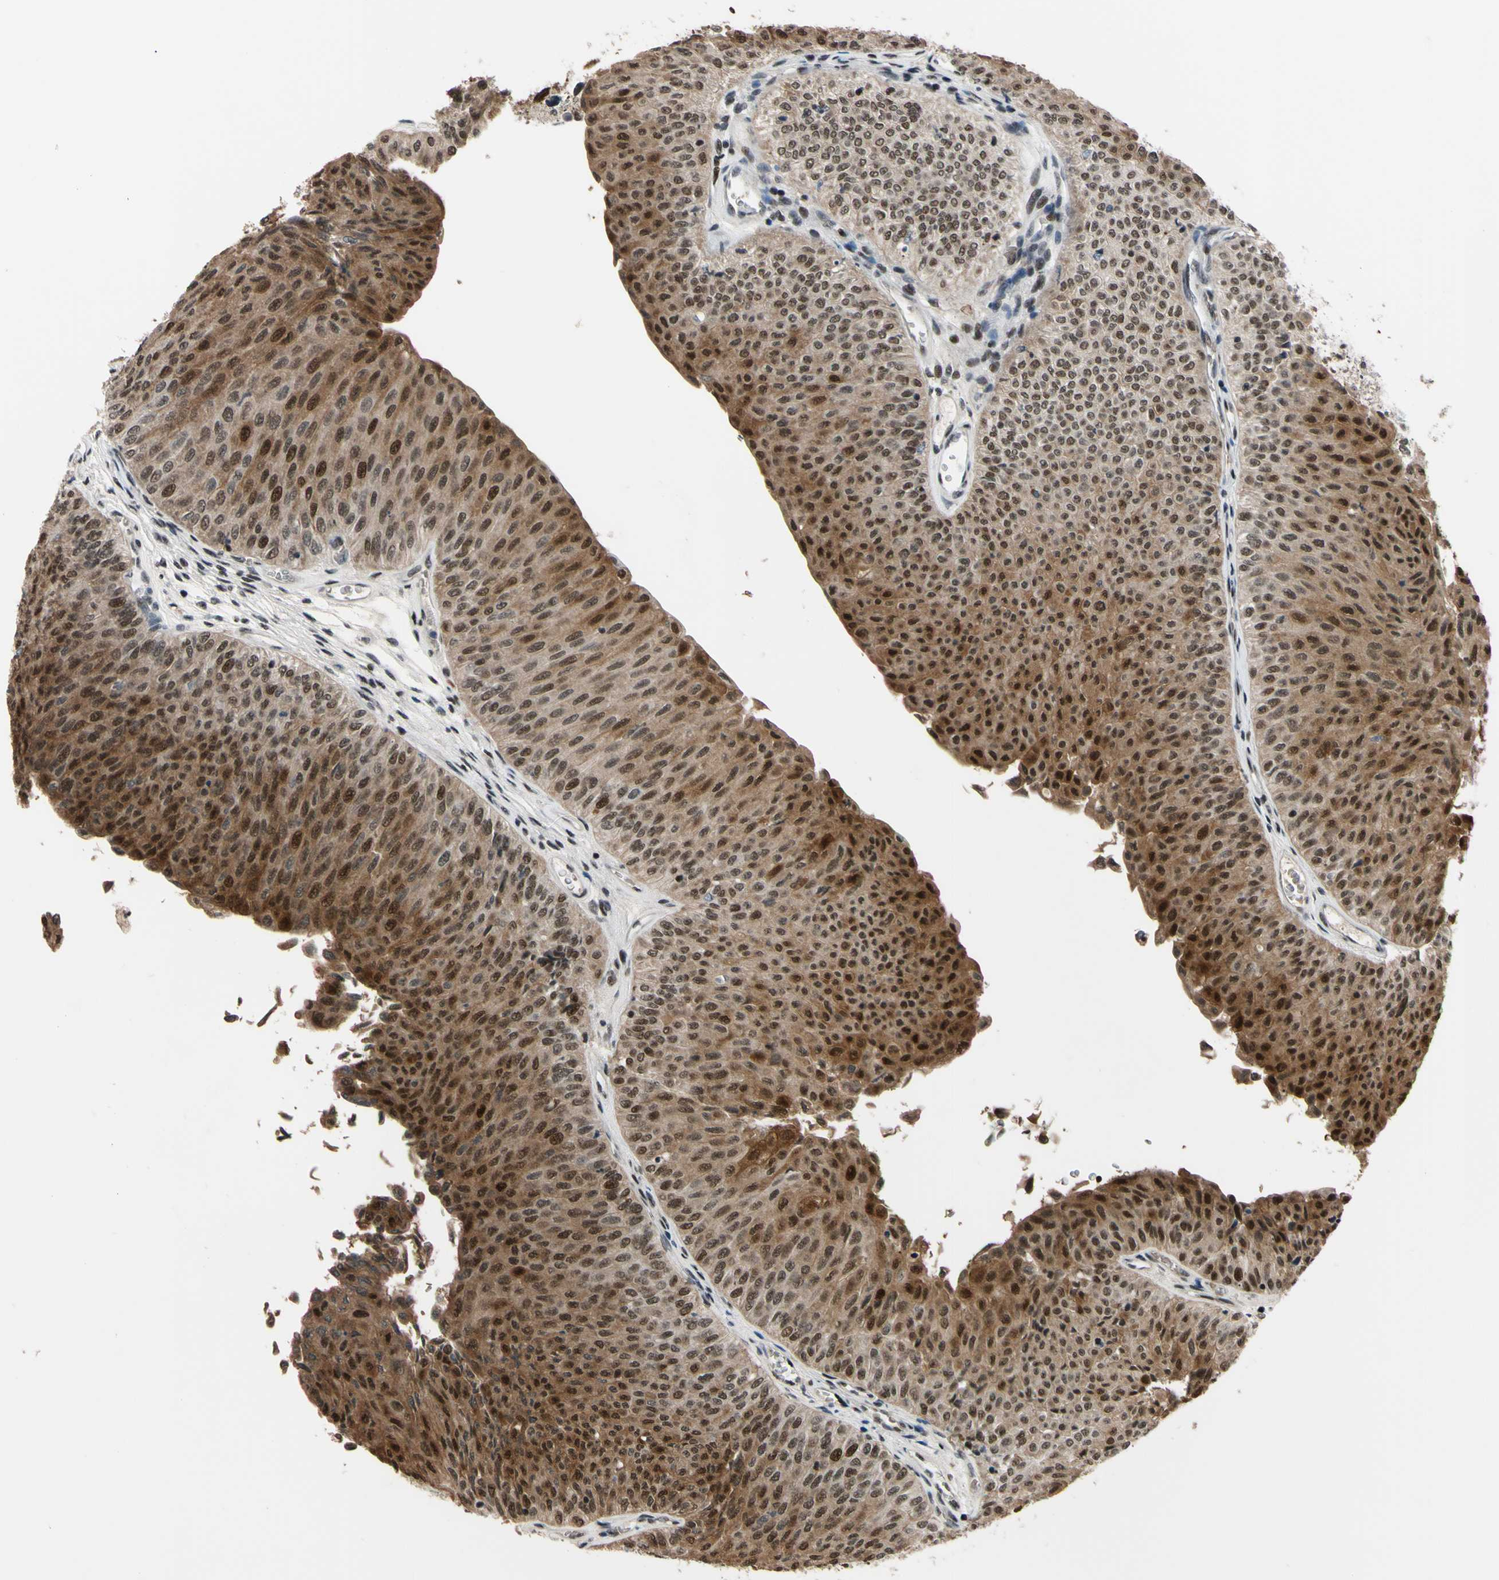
{"staining": {"intensity": "moderate", "quantity": ">75%", "location": "cytoplasmic/membranous,nuclear"}, "tissue": "urothelial cancer", "cell_type": "Tumor cells", "image_type": "cancer", "snomed": [{"axis": "morphology", "description": "Urothelial carcinoma, Low grade"}, {"axis": "topography", "description": "Urinary bladder"}], "caption": "Immunohistochemistry (IHC) image of urothelial cancer stained for a protein (brown), which reveals medium levels of moderate cytoplasmic/membranous and nuclear staining in approximately >75% of tumor cells.", "gene": "THAP12", "patient": {"sex": "male", "age": 78}}